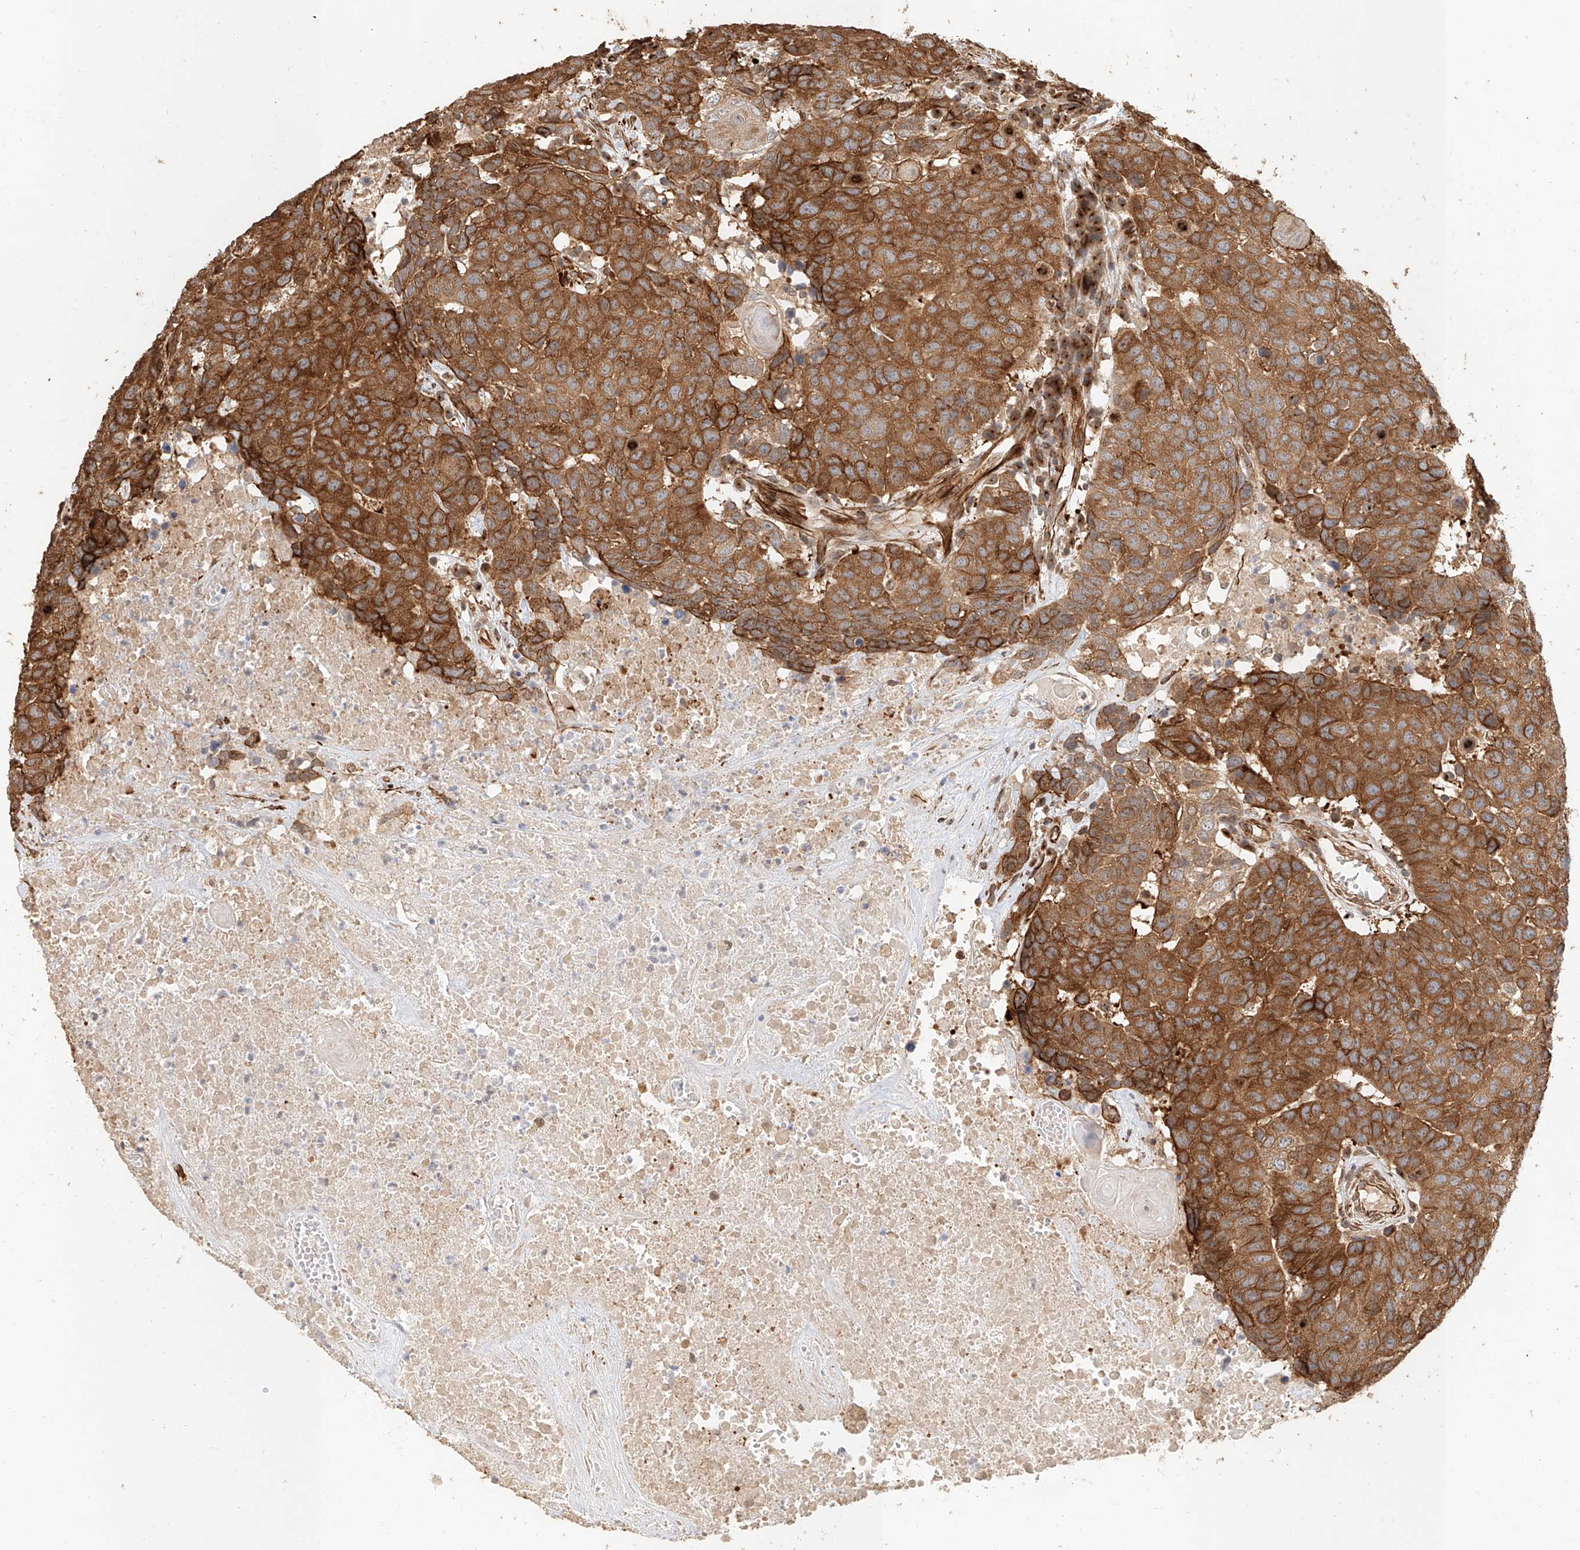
{"staining": {"intensity": "moderate", "quantity": ">75%", "location": "cytoplasmic/membranous"}, "tissue": "head and neck cancer", "cell_type": "Tumor cells", "image_type": "cancer", "snomed": [{"axis": "morphology", "description": "Squamous cell carcinoma, NOS"}, {"axis": "topography", "description": "Head-Neck"}], "caption": "Human head and neck cancer (squamous cell carcinoma) stained with a brown dye exhibits moderate cytoplasmic/membranous positive expression in approximately >75% of tumor cells.", "gene": "NAP1L1", "patient": {"sex": "male", "age": 66}}